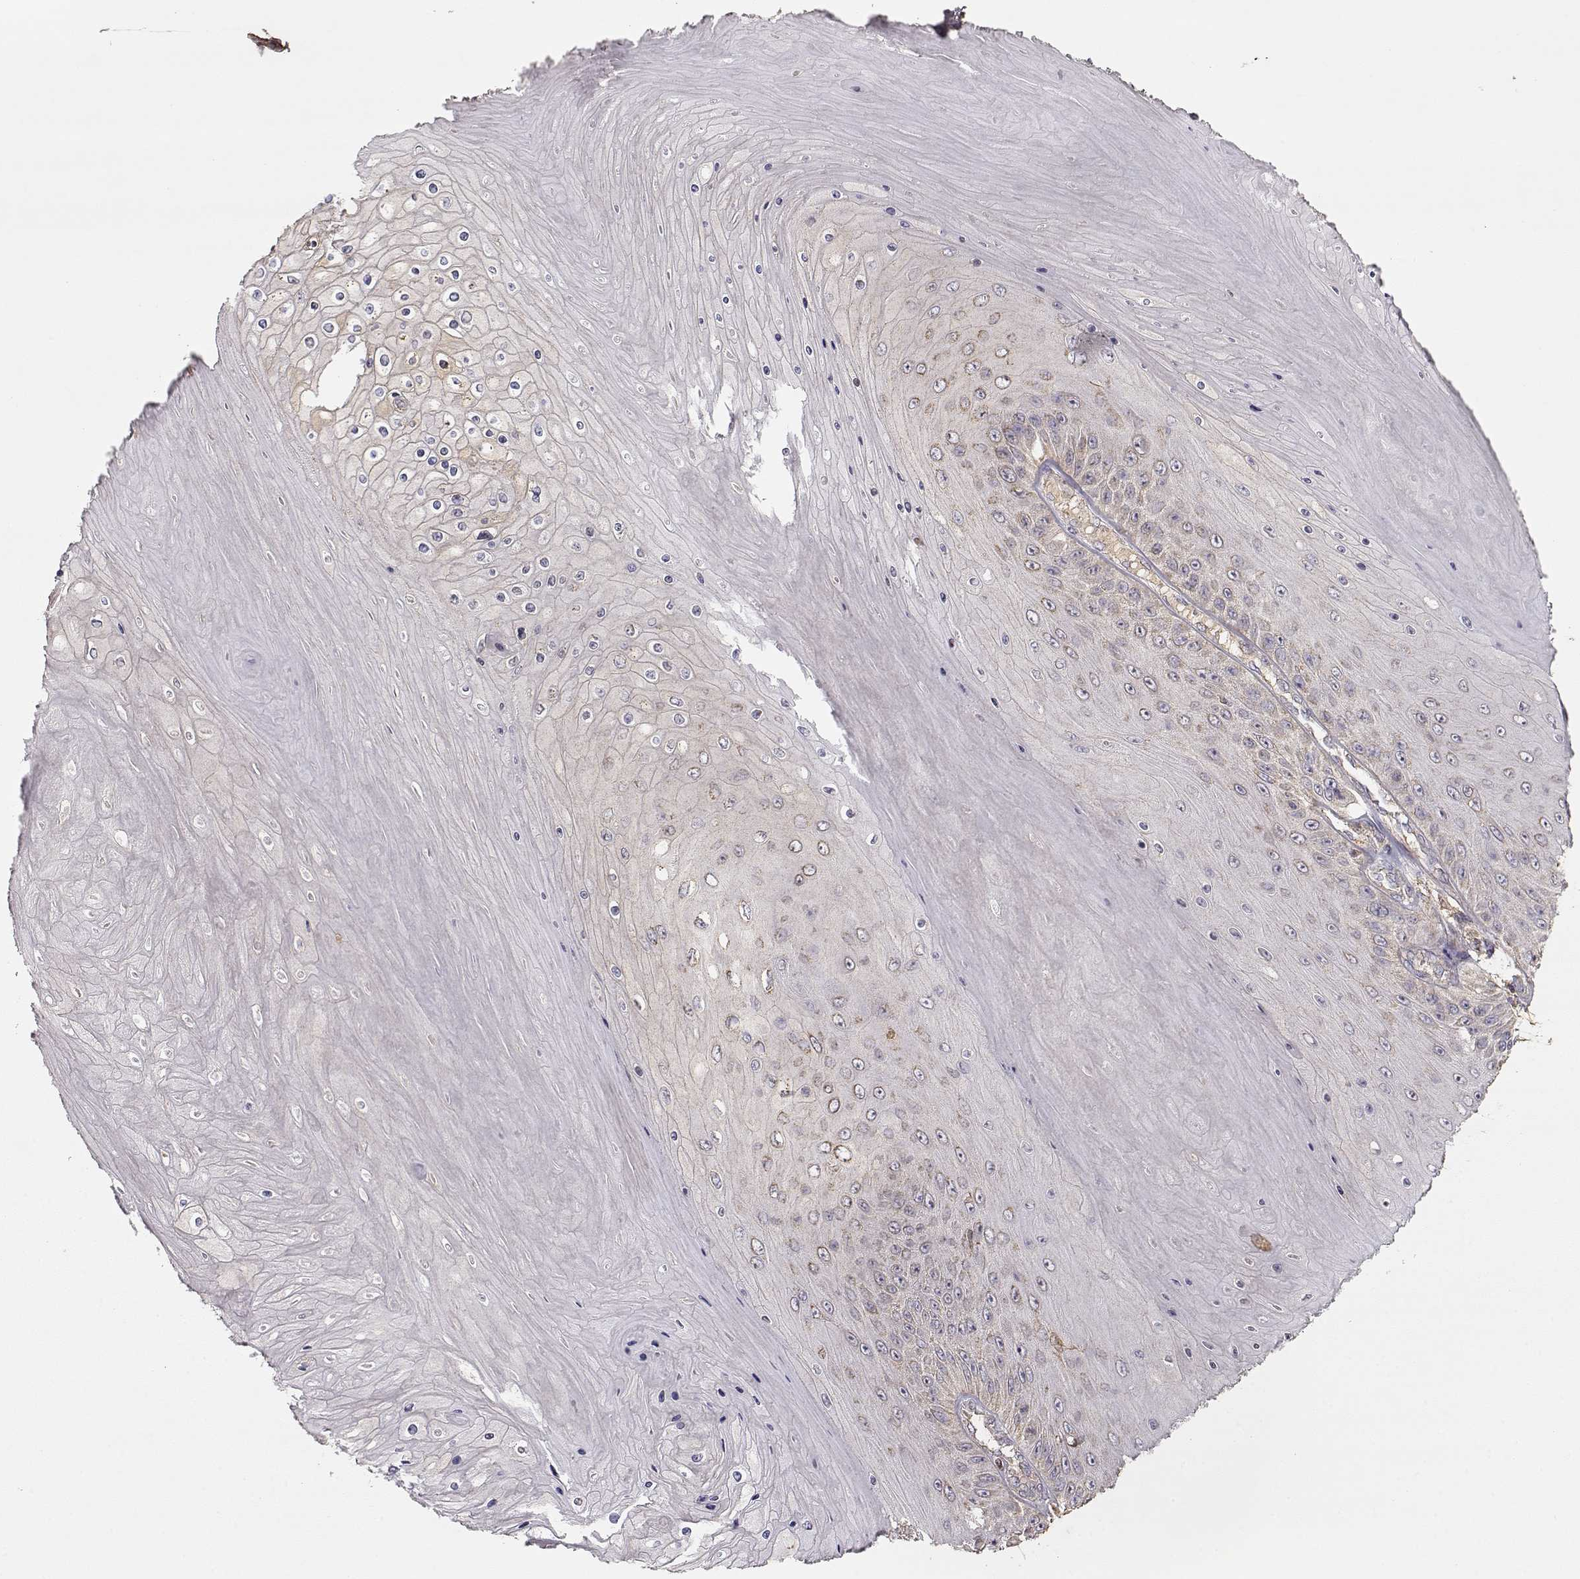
{"staining": {"intensity": "weak", "quantity": "25%-75%", "location": "cytoplasmic/membranous"}, "tissue": "skin cancer", "cell_type": "Tumor cells", "image_type": "cancer", "snomed": [{"axis": "morphology", "description": "Squamous cell carcinoma, NOS"}, {"axis": "topography", "description": "Skin"}], "caption": "Brown immunohistochemical staining in human skin cancer (squamous cell carcinoma) exhibits weak cytoplasmic/membranous staining in about 25%-75% of tumor cells.", "gene": "TARS3", "patient": {"sex": "male", "age": 62}}